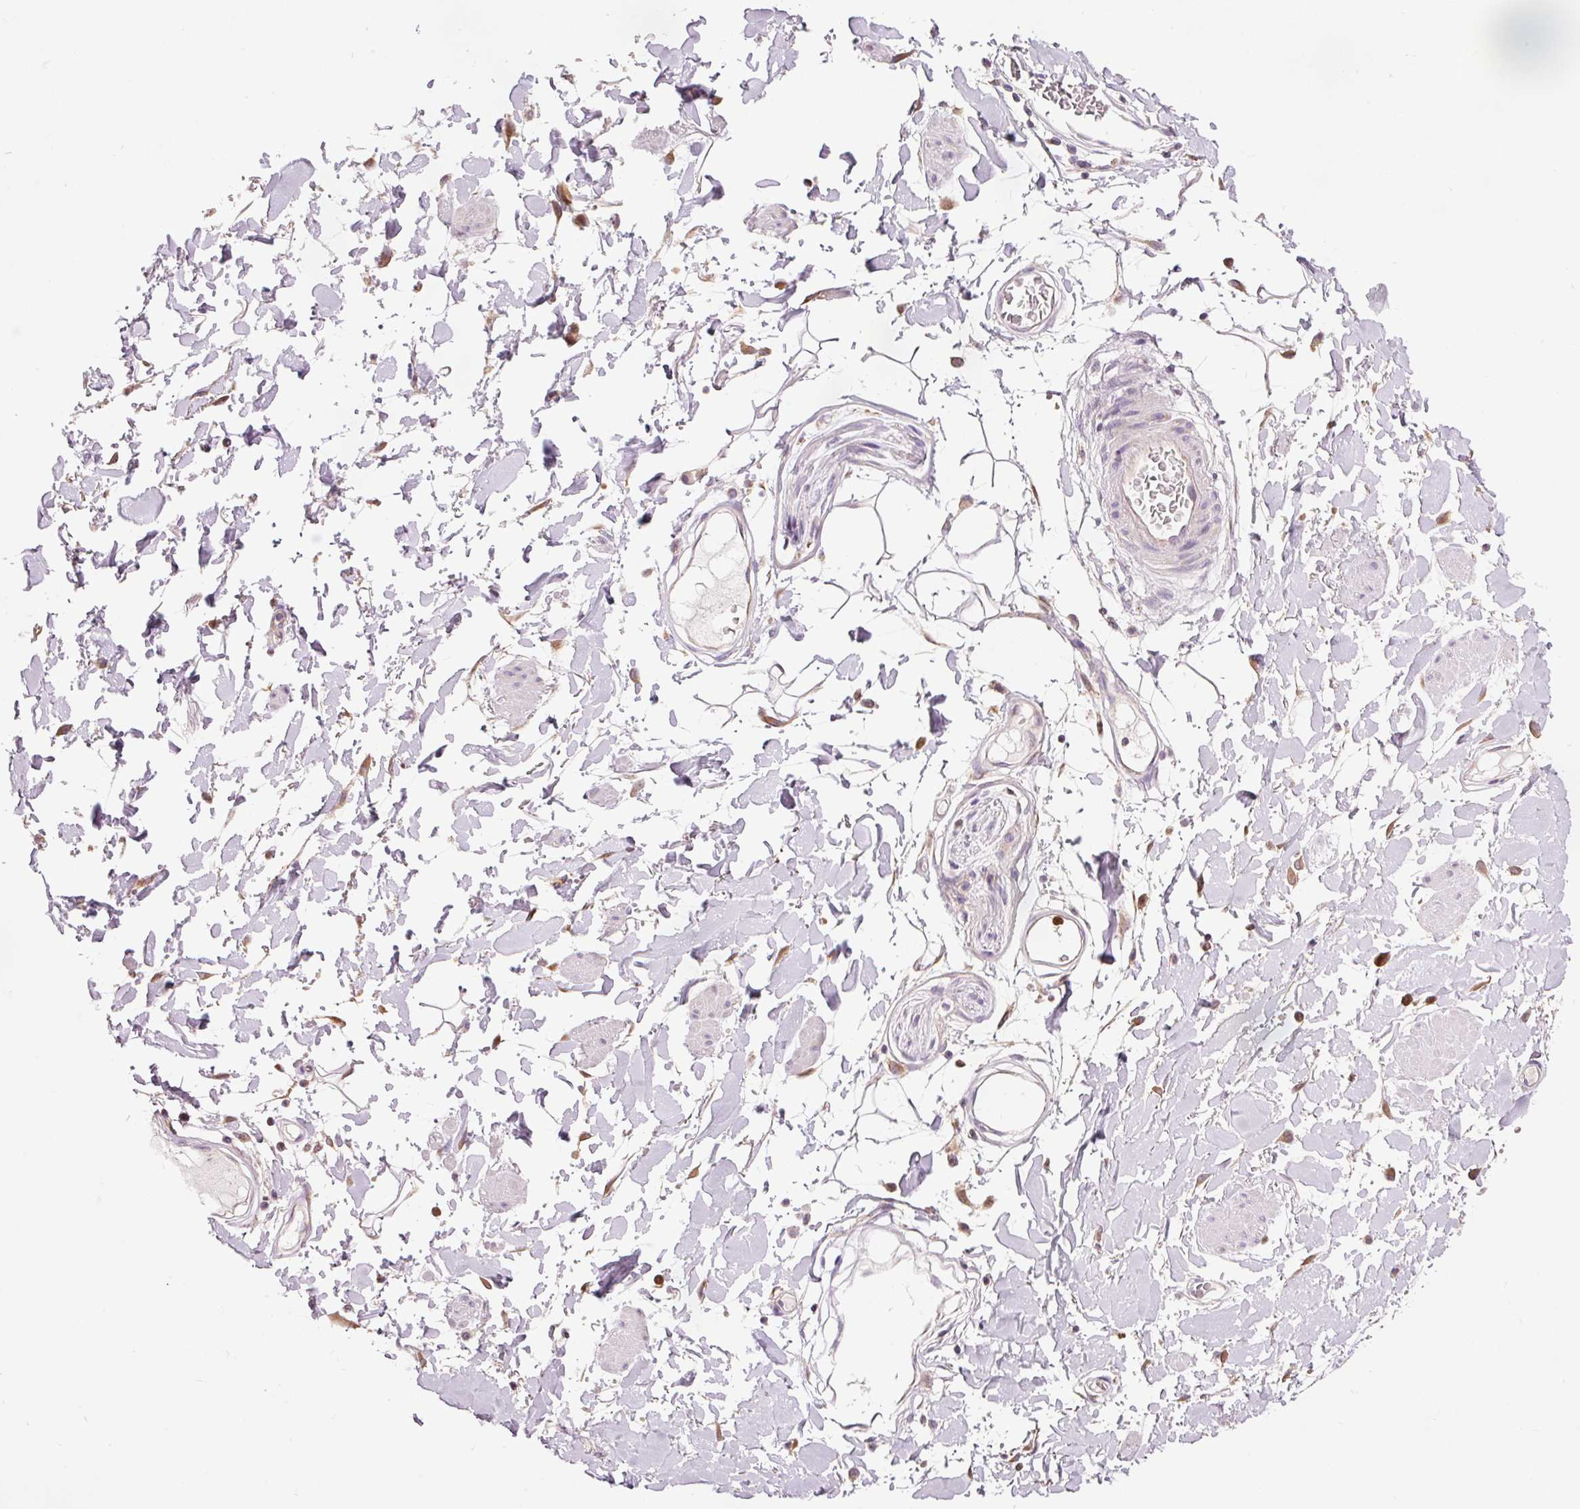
{"staining": {"intensity": "negative", "quantity": "none", "location": "none"}, "tissue": "adipose tissue", "cell_type": "Adipocytes", "image_type": "normal", "snomed": [{"axis": "morphology", "description": "Normal tissue, NOS"}, {"axis": "topography", "description": "Vulva"}, {"axis": "topography", "description": "Peripheral nerve tissue"}], "caption": "A histopathology image of adipose tissue stained for a protein demonstrates no brown staining in adipocytes. (Brightfield microscopy of DAB immunohistochemistry (IHC) at high magnification).", "gene": "PRDX5", "patient": {"sex": "female", "age": 68}}